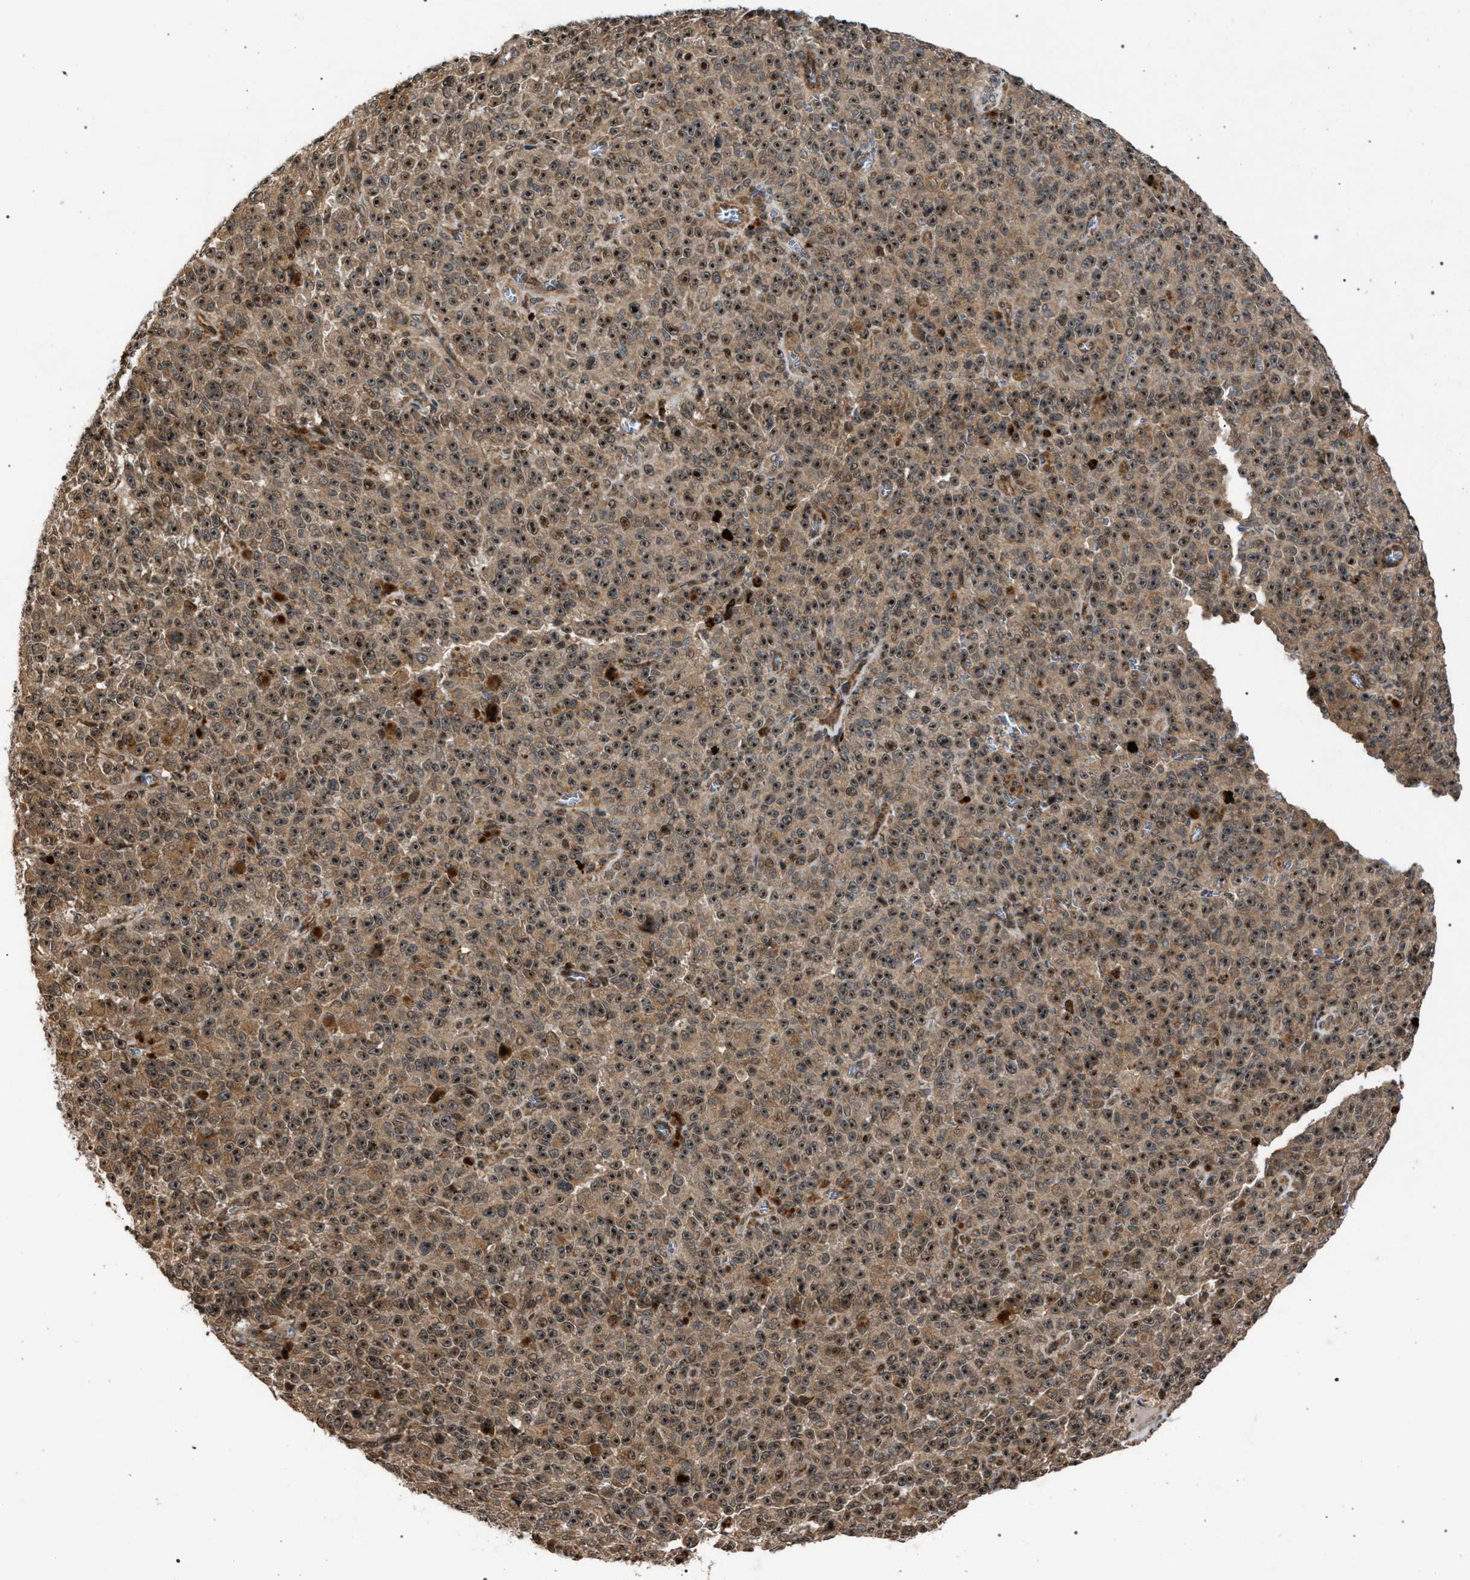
{"staining": {"intensity": "moderate", "quantity": ">75%", "location": "cytoplasmic/membranous,nuclear"}, "tissue": "melanoma", "cell_type": "Tumor cells", "image_type": "cancer", "snomed": [{"axis": "morphology", "description": "Malignant melanoma, NOS"}, {"axis": "topography", "description": "Skin"}], "caption": "Melanoma stained with a protein marker exhibits moderate staining in tumor cells.", "gene": "IRAK4", "patient": {"sex": "female", "age": 82}}